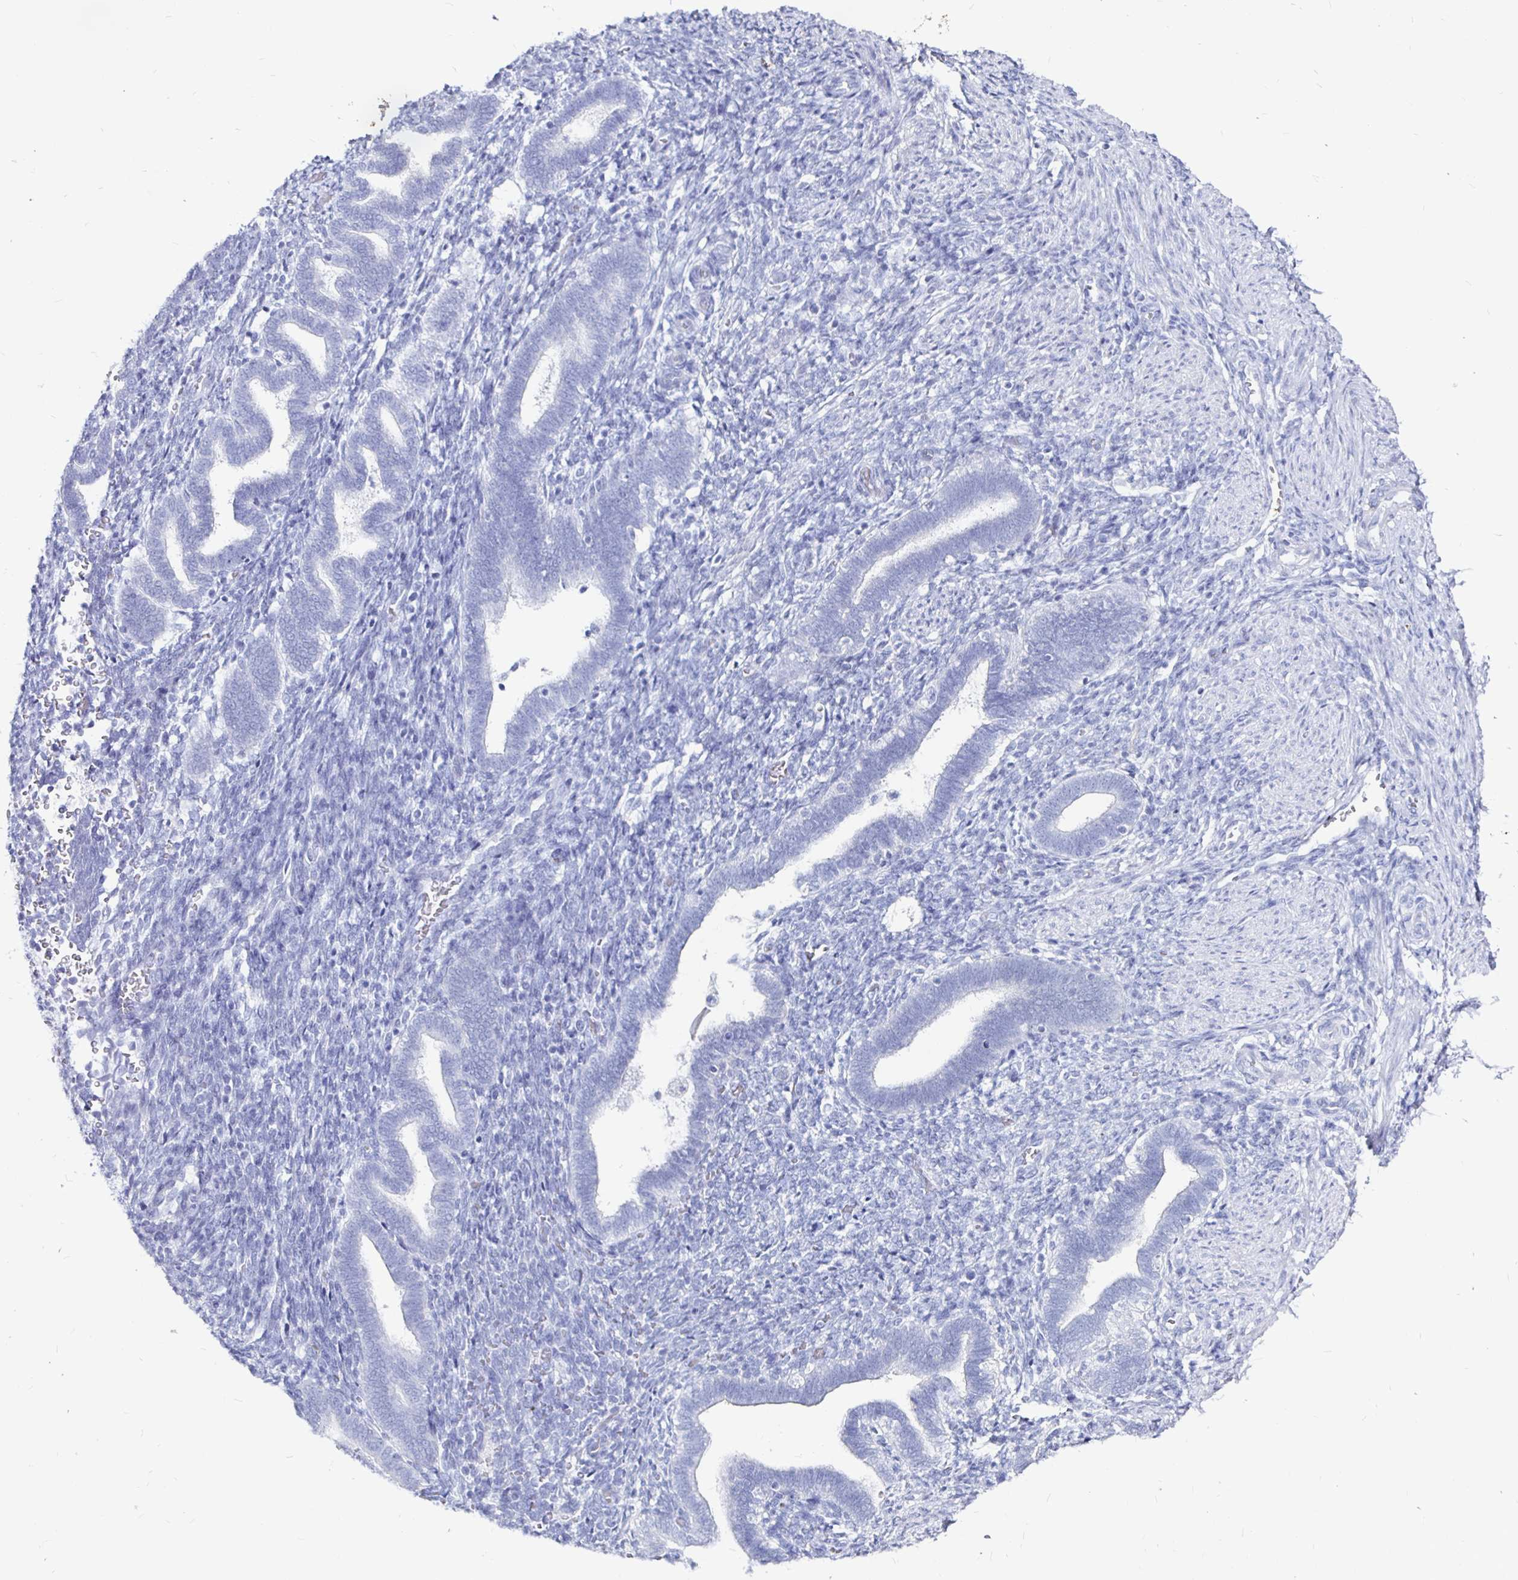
{"staining": {"intensity": "negative", "quantity": "none", "location": "none"}, "tissue": "endometrium", "cell_type": "Cells in endometrial stroma", "image_type": "normal", "snomed": [{"axis": "morphology", "description": "Normal tissue, NOS"}, {"axis": "topography", "description": "Endometrium"}], "caption": "Immunohistochemistry photomicrograph of benign endometrium: endometrium stained with DAB reveals no significant protein expression in cells in endometrial stroma. (DAB immunohistochemistry visualized using brightfield microscopy, high magnification).", "gene": "LUZP4", "patient": {"sex": "female", "age": 34}}